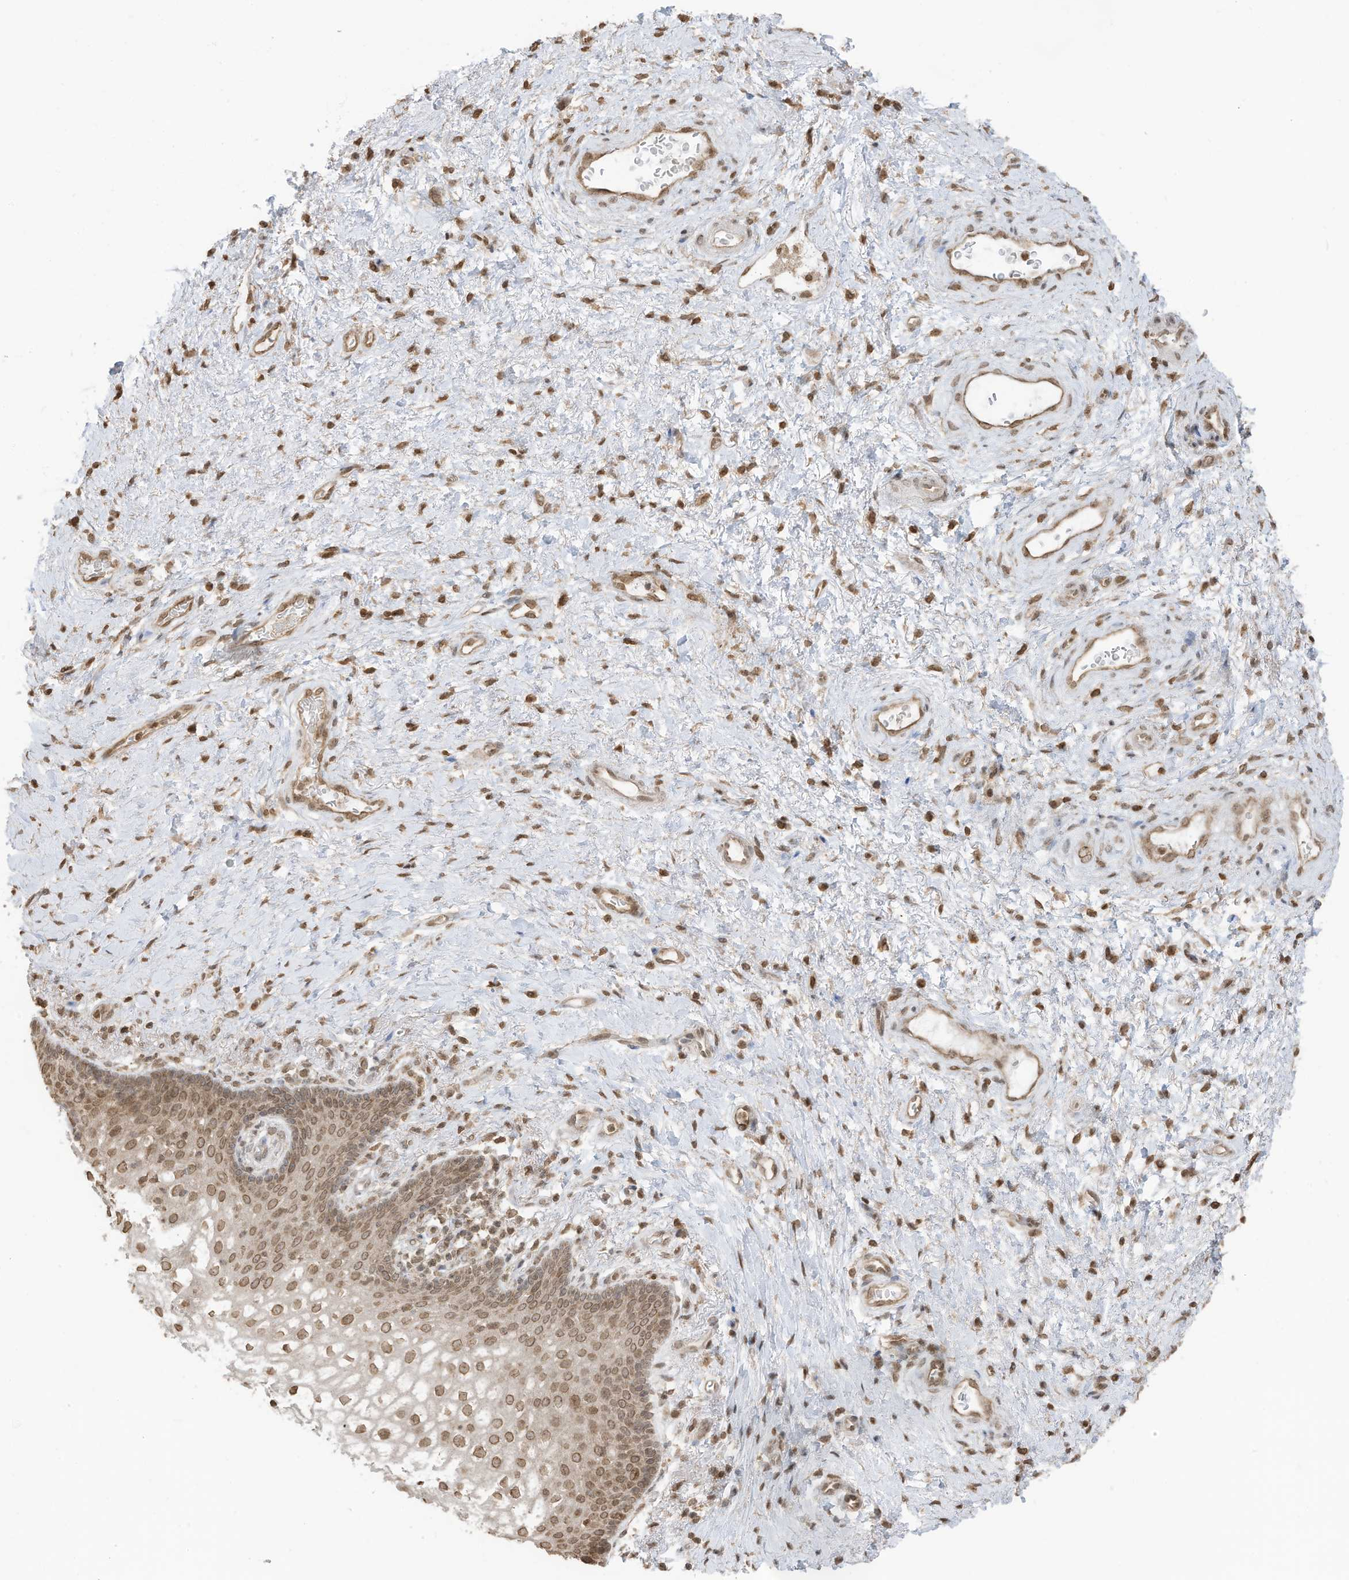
{"staining": {"intensity": "weak", "quantity": ">75%", "location": "nuclear"}, "tissue": "vagina", "cell_type": "Squamous epithelial cells", "image_type": "normal", "snomed": [{"axis": "morphology", "description": "Normal tissue, NOS"}, {"axis": "topography", "description": "Vagina"}], "caption": "A brown stain shows weak nuclear expression of a protein in squamous epithelial cells of unremarkable vagina. The protein is shown in brown color, while the nuclei are stained blue.", "gene": "KPNB1", "patient": {"sex": "female", "age": 60}}